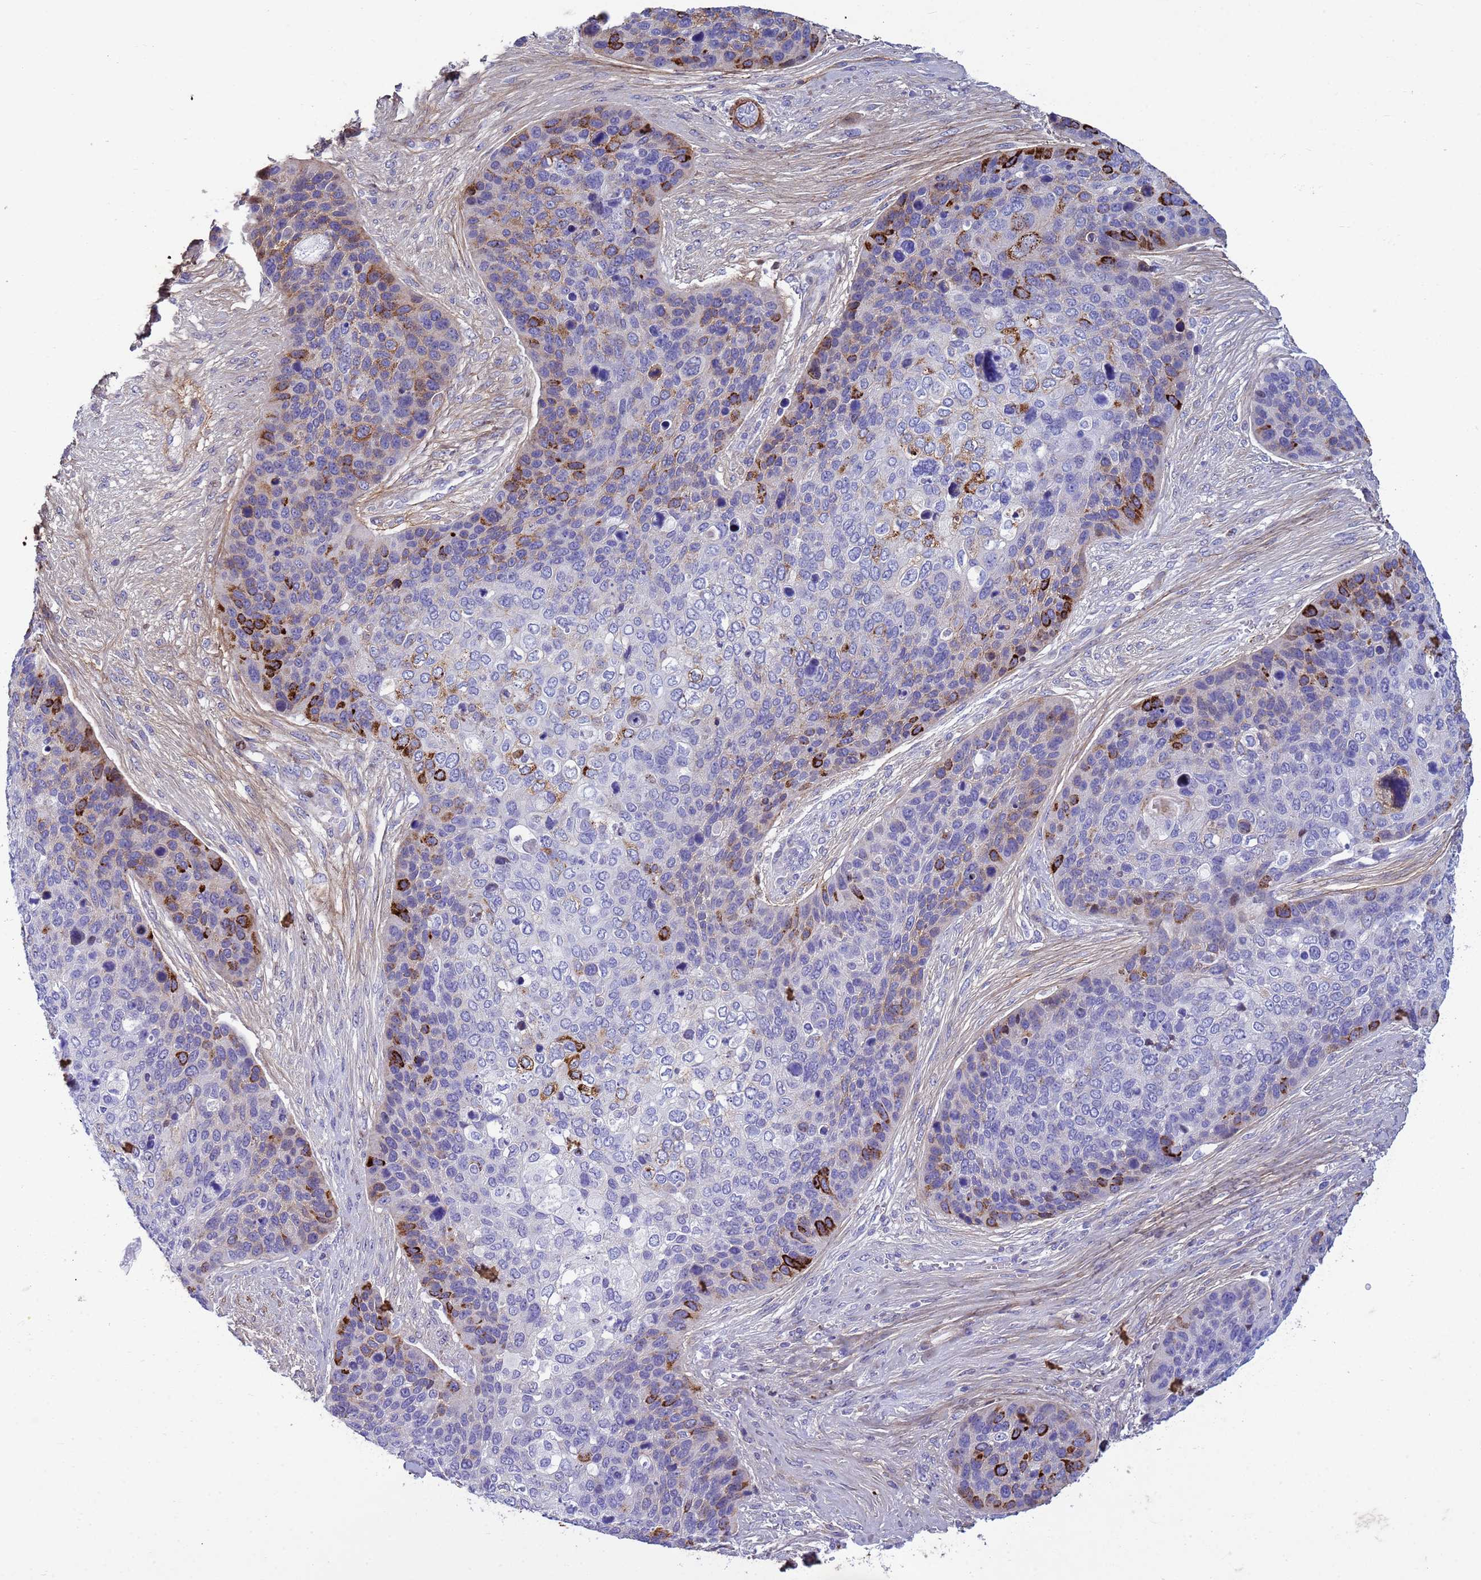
{"staining": {"intensity": "strong", "quantity": "<25%", "location": "cytoplasmic/membranous"}, "tissue": "skin cancer", "cell_type": "Tumor cells", "image_type": "cancer", "snomed": [{"axis": "morphology", "description": "Basal cell carcinoma"}, {"axis": "topography", "description": "Skin"}], "caption": "Skin basal cell carcinoma stained with a brown dye displays strong cytoplasmic/membranous positive staining in approximately <25% of tumor cells.", "gene": "P2RX7", "patient": {"sex": "female", "age": 74}}